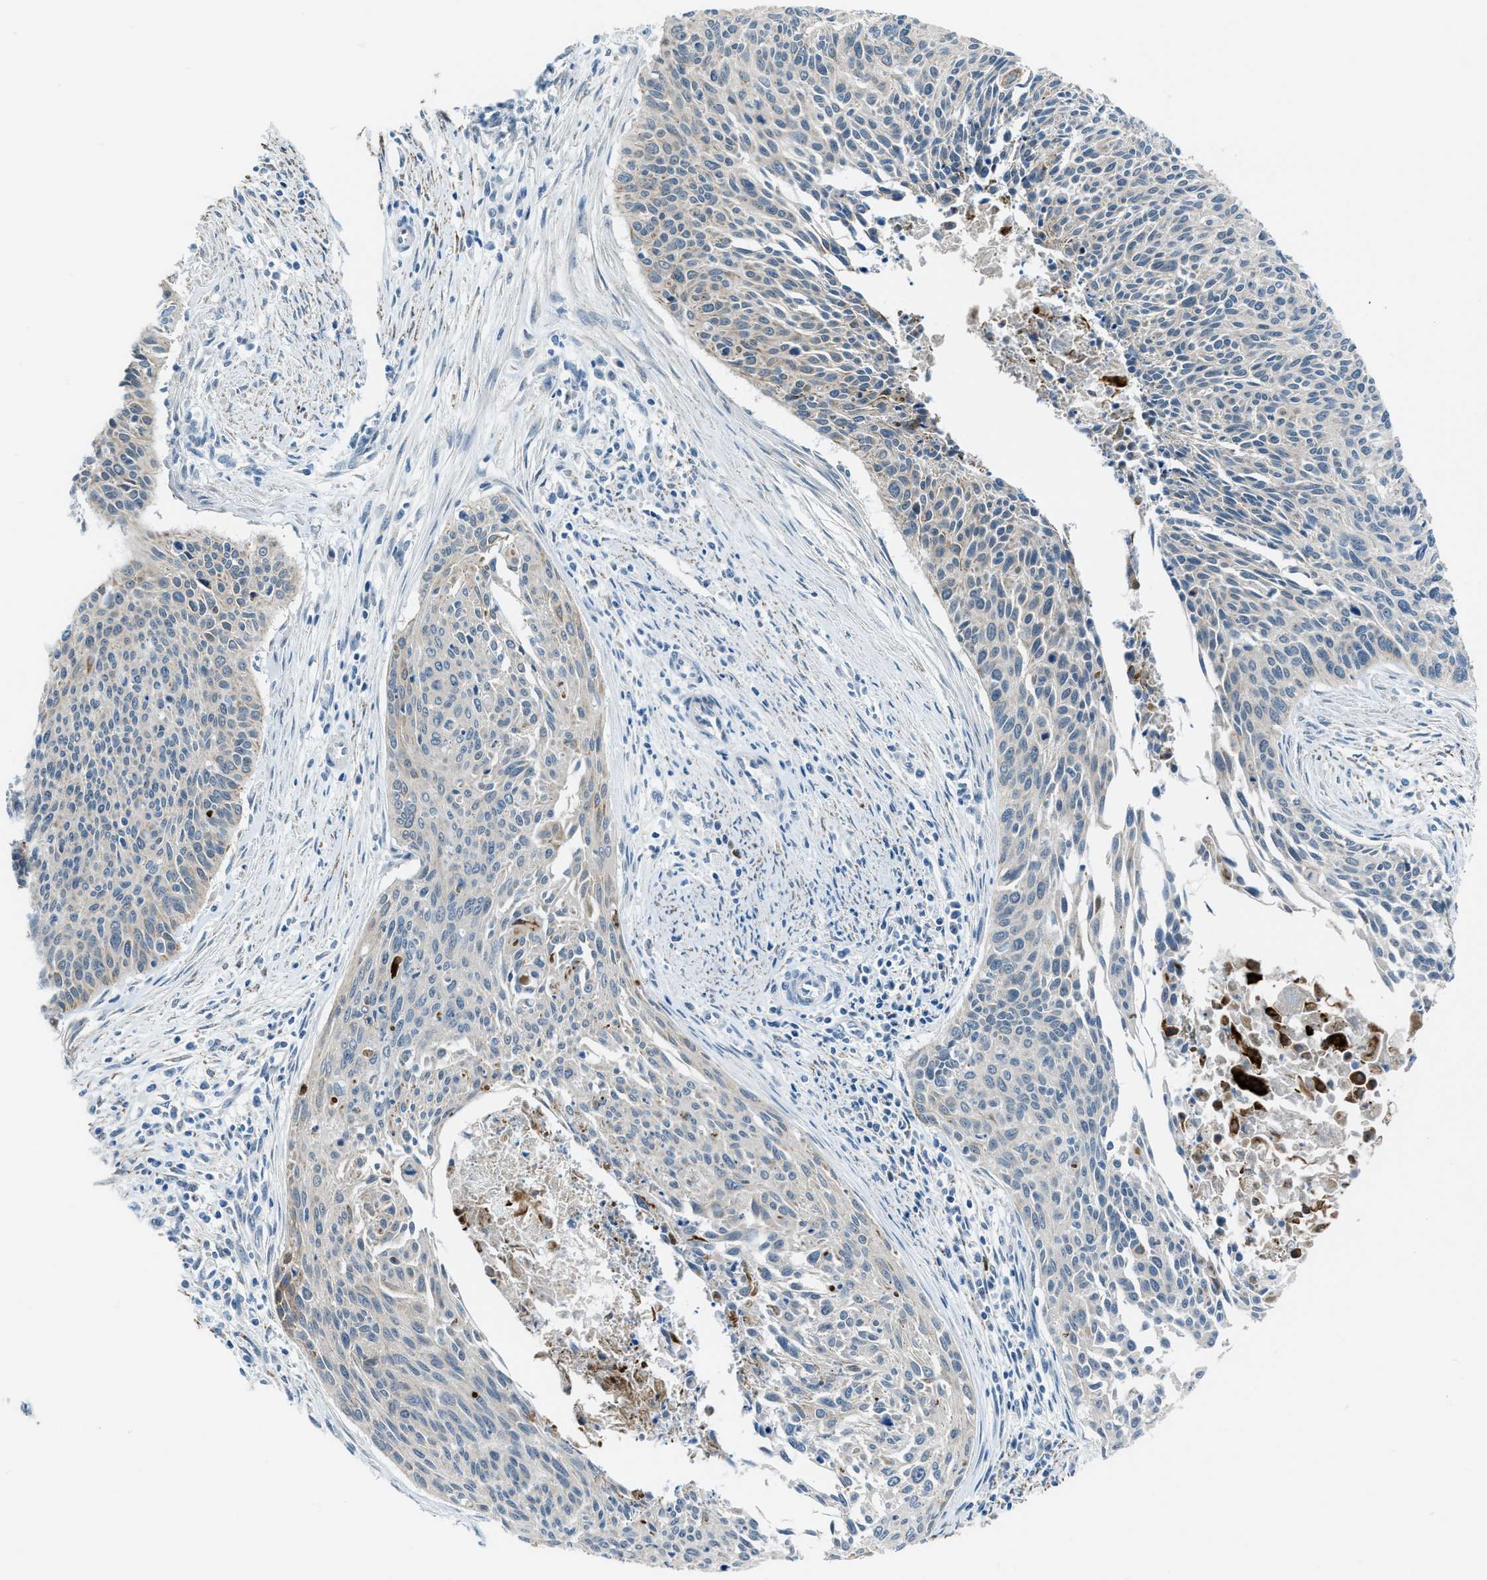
{"staining": {"intensity": "weak", "quantity": "<25%", "location": "cytoplasmic/membranous"}, "tissue": "cervical cancer", "cell_type": "Tumor cells", "image_type": "cancer", "snomed": [{"axis": "morphology", "description": "Squamous cell carcinoma, NOS"}, {"axis": "topography", "description": "Cervix"}], "caption": "Immunohistochemistry (IHC) image of neoplastic tissue: human squamous cell carcinoma (cervical) stained with DAB (3,3'-diaminobenzidine) displays no significant protein expression in tumor cells. (Immunohistochemistry (IHC), brightfield microscopy, high magnification).", "gene": "CDON", "patient": {"sex": "female", "age": 55}}